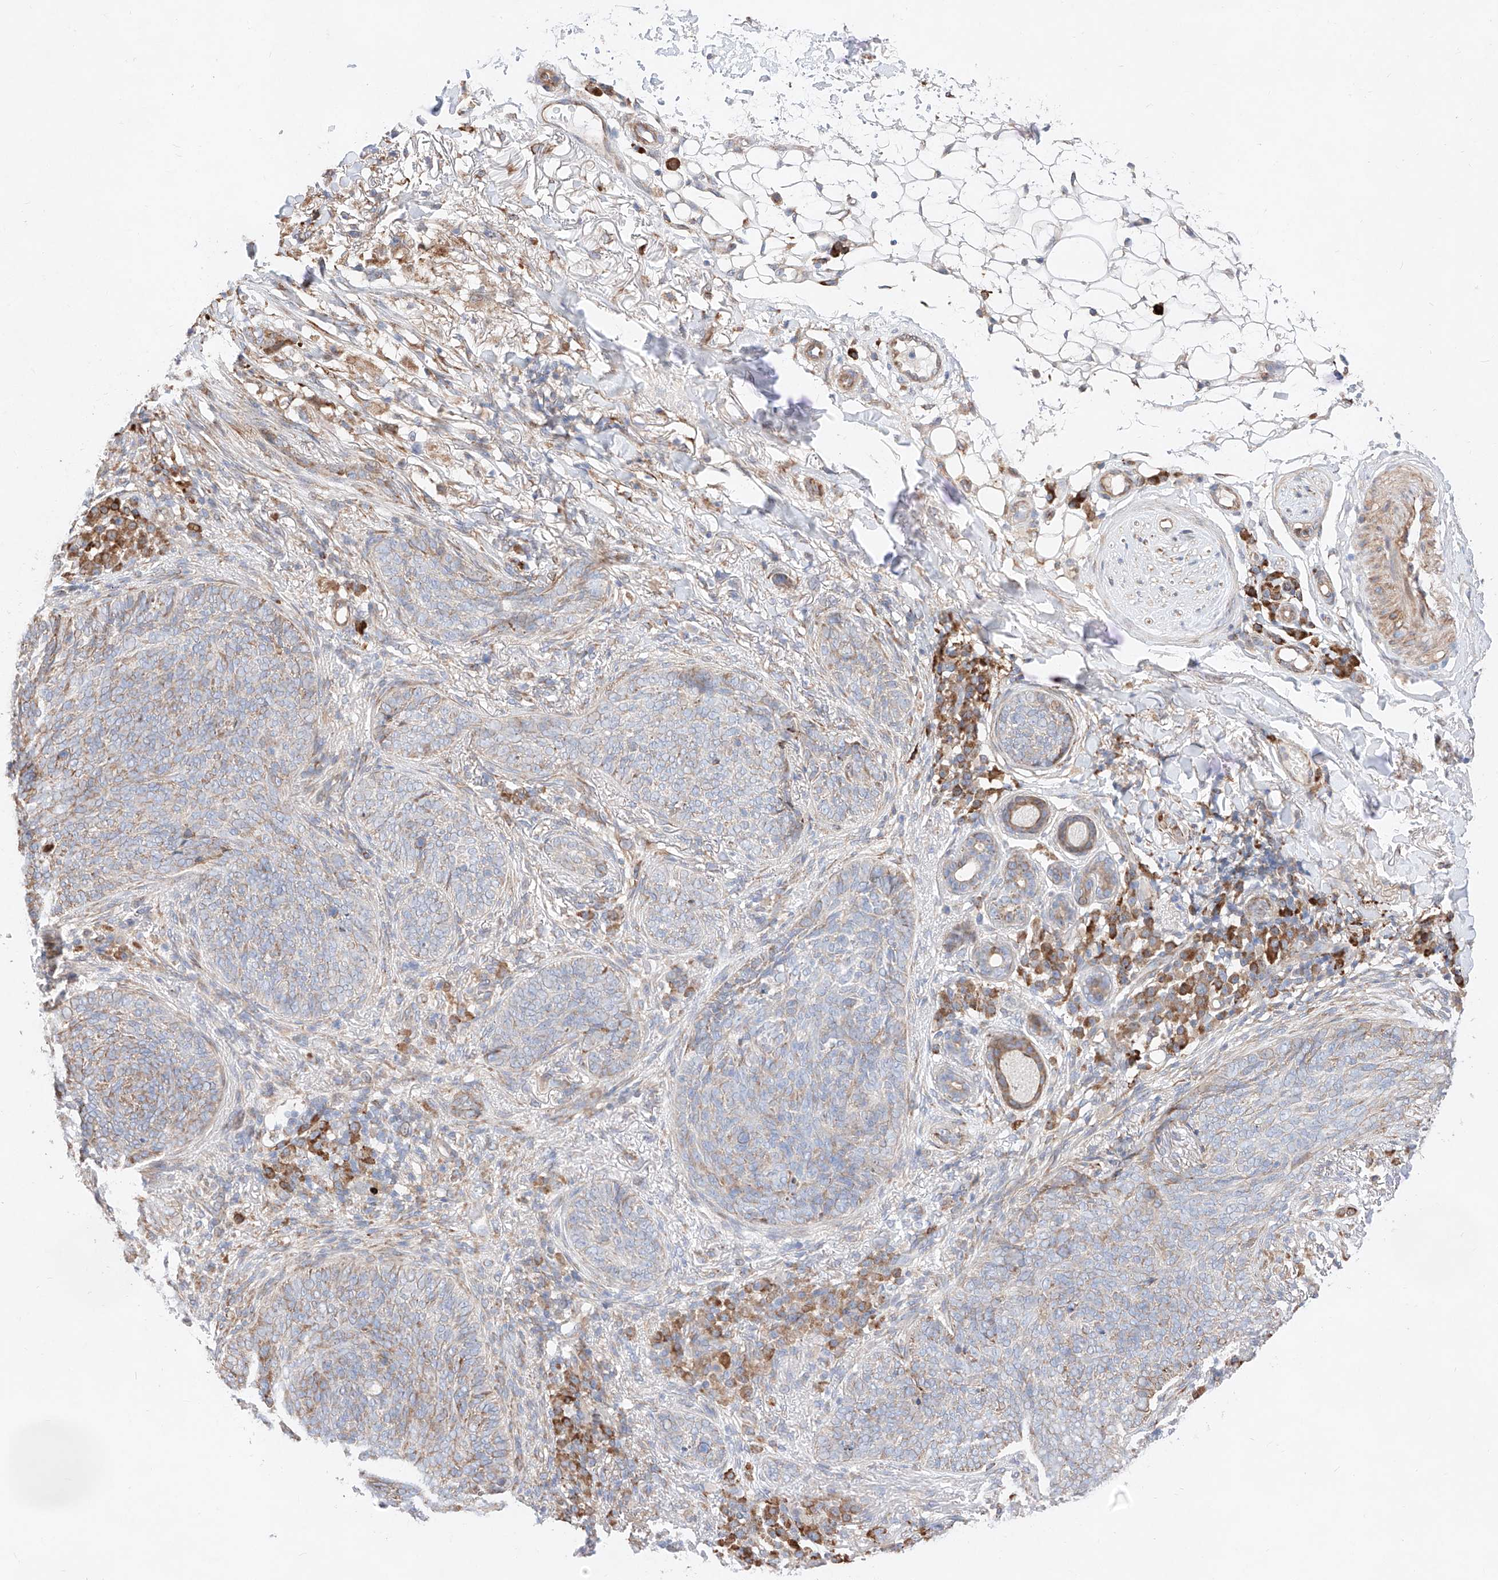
{"staining": {"intensity": "weak", "quantity": "<25%", "location": "cytoplasmic/membranous"}, "tissue": "skin cancer", "cell_type": "Tumor cells", "image_type": "cancer", "snomed": [{"axis": "morphology", "description": "Basal cell carcinoma"}, {"axis": "topography", "description": "Skin"}], "caption": "DAB immunohistochemical staining of skin cancer (basal cell carcinoma) reveals no significant expression in tumor cells. (DAB immunohistochemistry (IHC) with hematoxylin counter stain).", "gene": "ATP9B", "patient": {"sex": "male", "age": 85}}